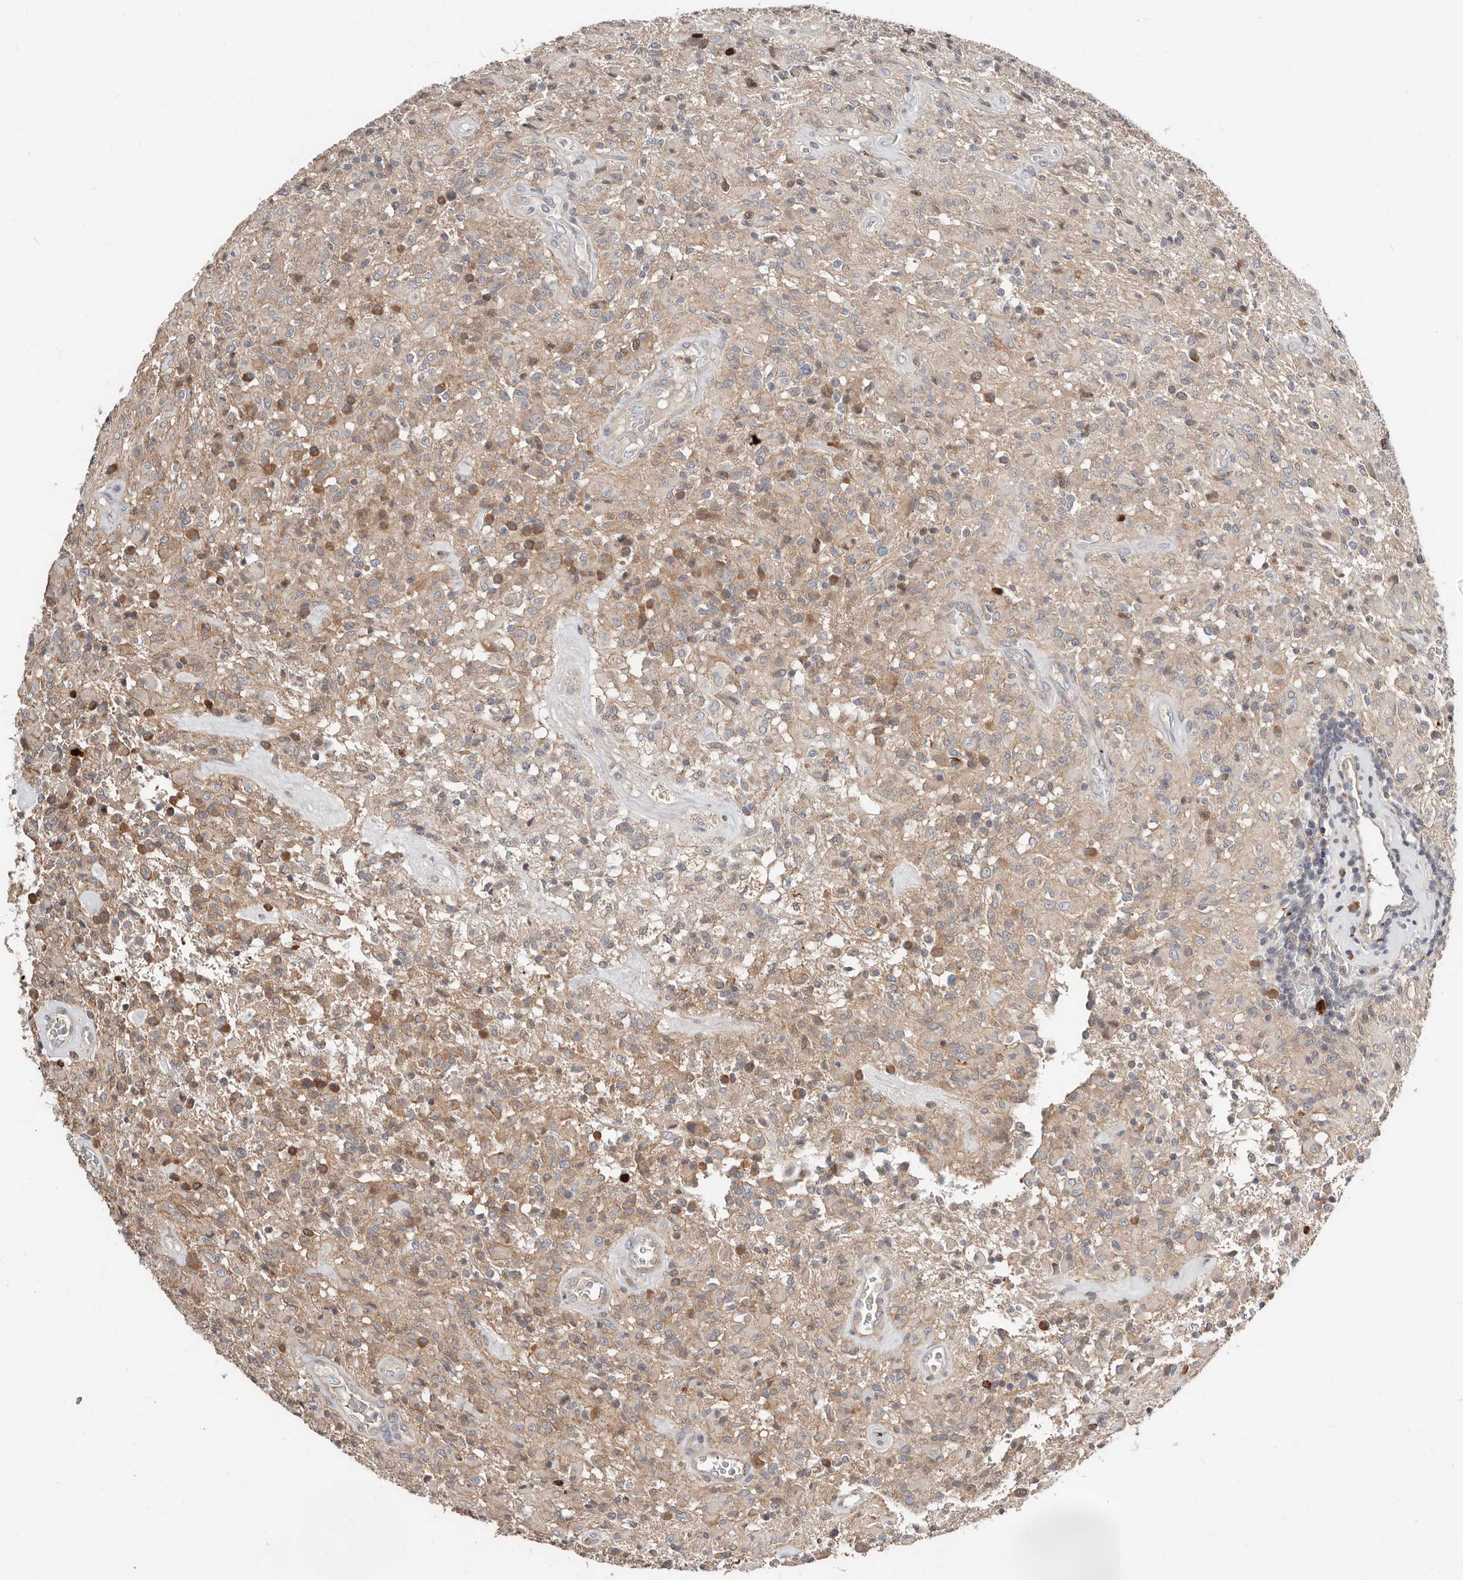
{"staining": {"intensity": "moderate", "quantity": "<25%", "location": "cytoplasmic/membranous"}, "tissue": "glioma", "cell_type": "Tumor cells", "image_type": "cancer", "snomed": [{"axis": "morphology", "description": "Glioma, malignant, High grade"}, {"axis": "topography", "description": "Brain"}], "caption": "There is low levels of moderate cytoplasmic/membranous positivity in tumor cells of malignant glioma (high-grade), as demonstrated by immunohistochemical staining (brown color).", "gene": "SMYD4", "patient": {"sex": "female", "age": 57}}